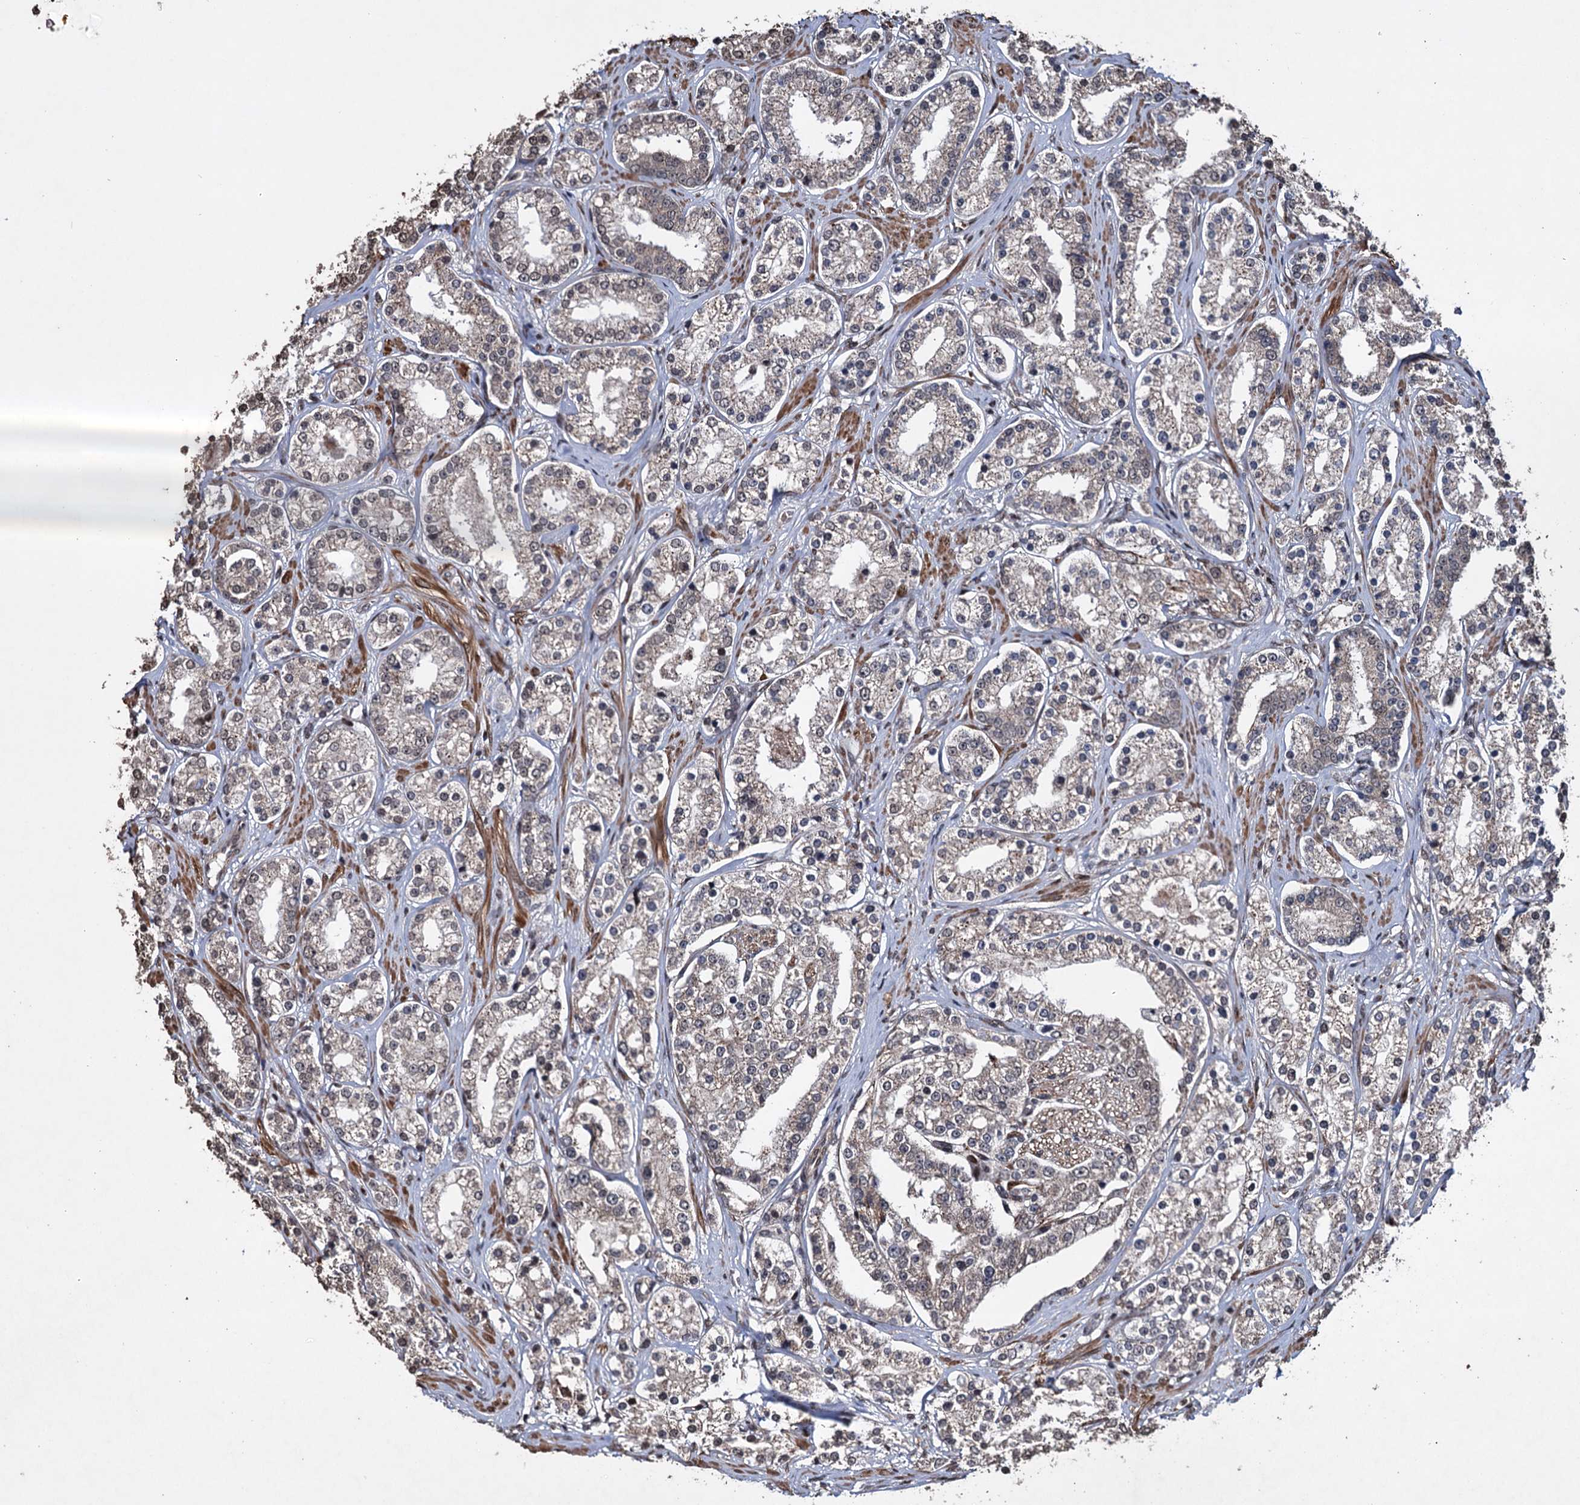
{"staining": {"intensity": "weak", "quantity": ">75%", "location": "cytoplasmic/membranous,nuclear"}, "tissue": "prostate cancer", "cell_type": "Tumor cells", "image_type": "cancer", "snomed": [{"axis": "morphology", "description": "Normal tissue, NOS"}, {"axis": "morphology", "description": "Adenocarcinoma, High grade"}, {"axis": "topography", "description": "Prostate"}], "caption": "IHC micrograph of human adenocarcinoma (high-grade) (prostate) stained for a protein (brown), which exhibits low levels of weak cytoplasmic/membranous and nuclear positivity in about >75% of tumor cells.", "gene": "EYA4", "patient": {"sex": "male", "age": 83}}